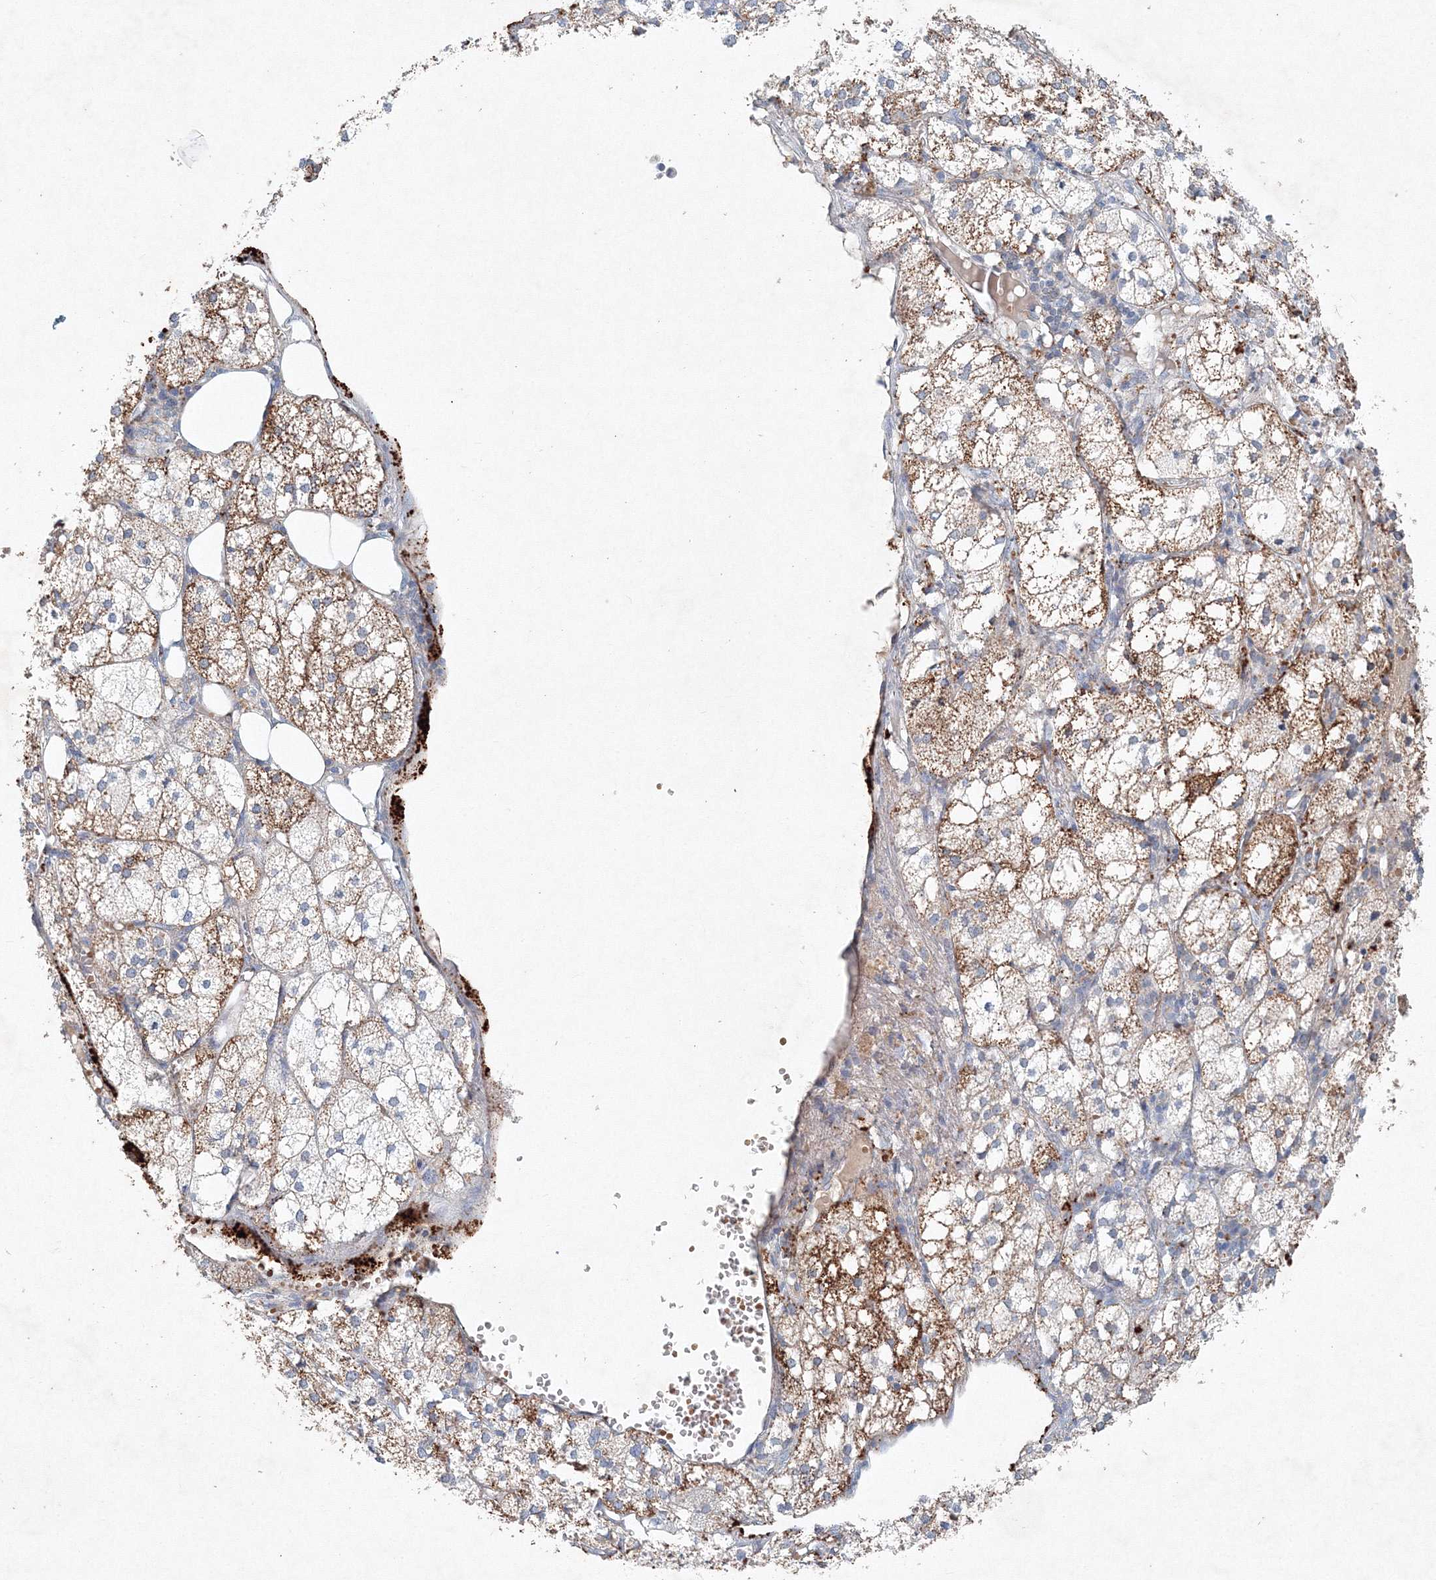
{"staining": {"intensity": "moderate", "quantity": "25%-75%", "location": "cytoplasmic/membranous"}, "tissue": "adrenal gland", "cell_type": "Glandular cells", "image_type": "normal", "snomed": [{"axis": "morphology", "description": "Normal tissue, NOS"}, {"axis": "topography", "description": "Adrenal gland"}], "caption": "Adrenal gland stained with IHC displays moderate cytoplasmic/membranous staining in about 25%-75% of glandular cells. Immunohistochemistry stains the protein in brown and the nuclei are stained blue.", "gene": "SH3BP5", "patient": {"sex": "female", "age": 61}}